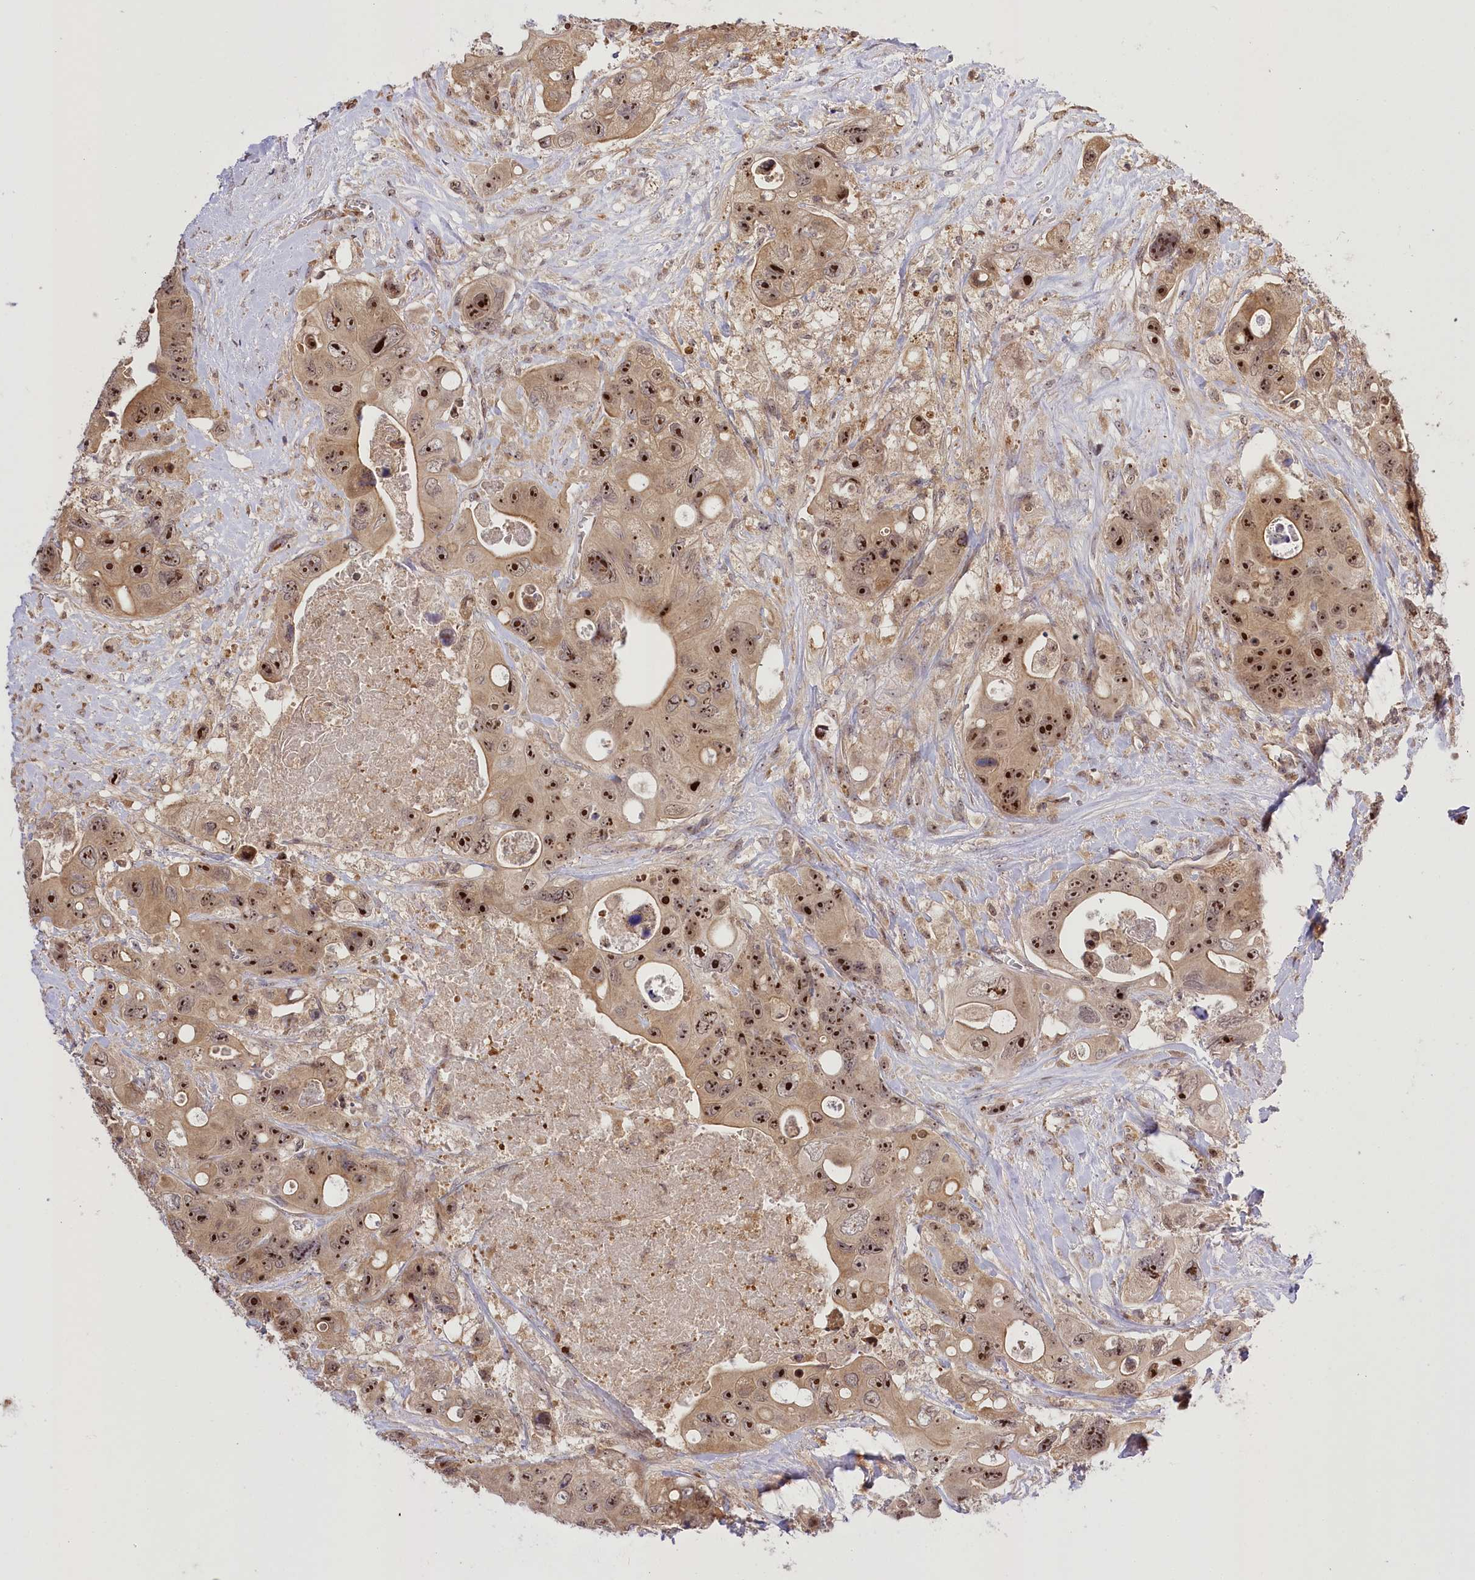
{"staining": {"intensity": "strong", "quantity": ">75%", "location": "cytoplasmic/membranous,nuclear"}, "tissue": "colorectal cancer", "cell_type": "Tumor cells", "image_type": "cancer", "snomed": [{"axis": "morphology", "description": "Adenocarcinoma, NOS"}, {"axis": "topography", "description": "Colon"}], "caption": "Brown immunohistochemical staining in adenocarcinoma (colorectal) exhibits strong cytoplasmic/membranous and nuclear staining in about >75% of tumor cells. The staining is performed using DAB (3,3'-diaminobenzidine) brown chromogen to label protein expression. The nuclei are counter-stained blue using hematoxylin.", "gene": "SERGEF", "patient": {"sex": "female", "age": 46}}